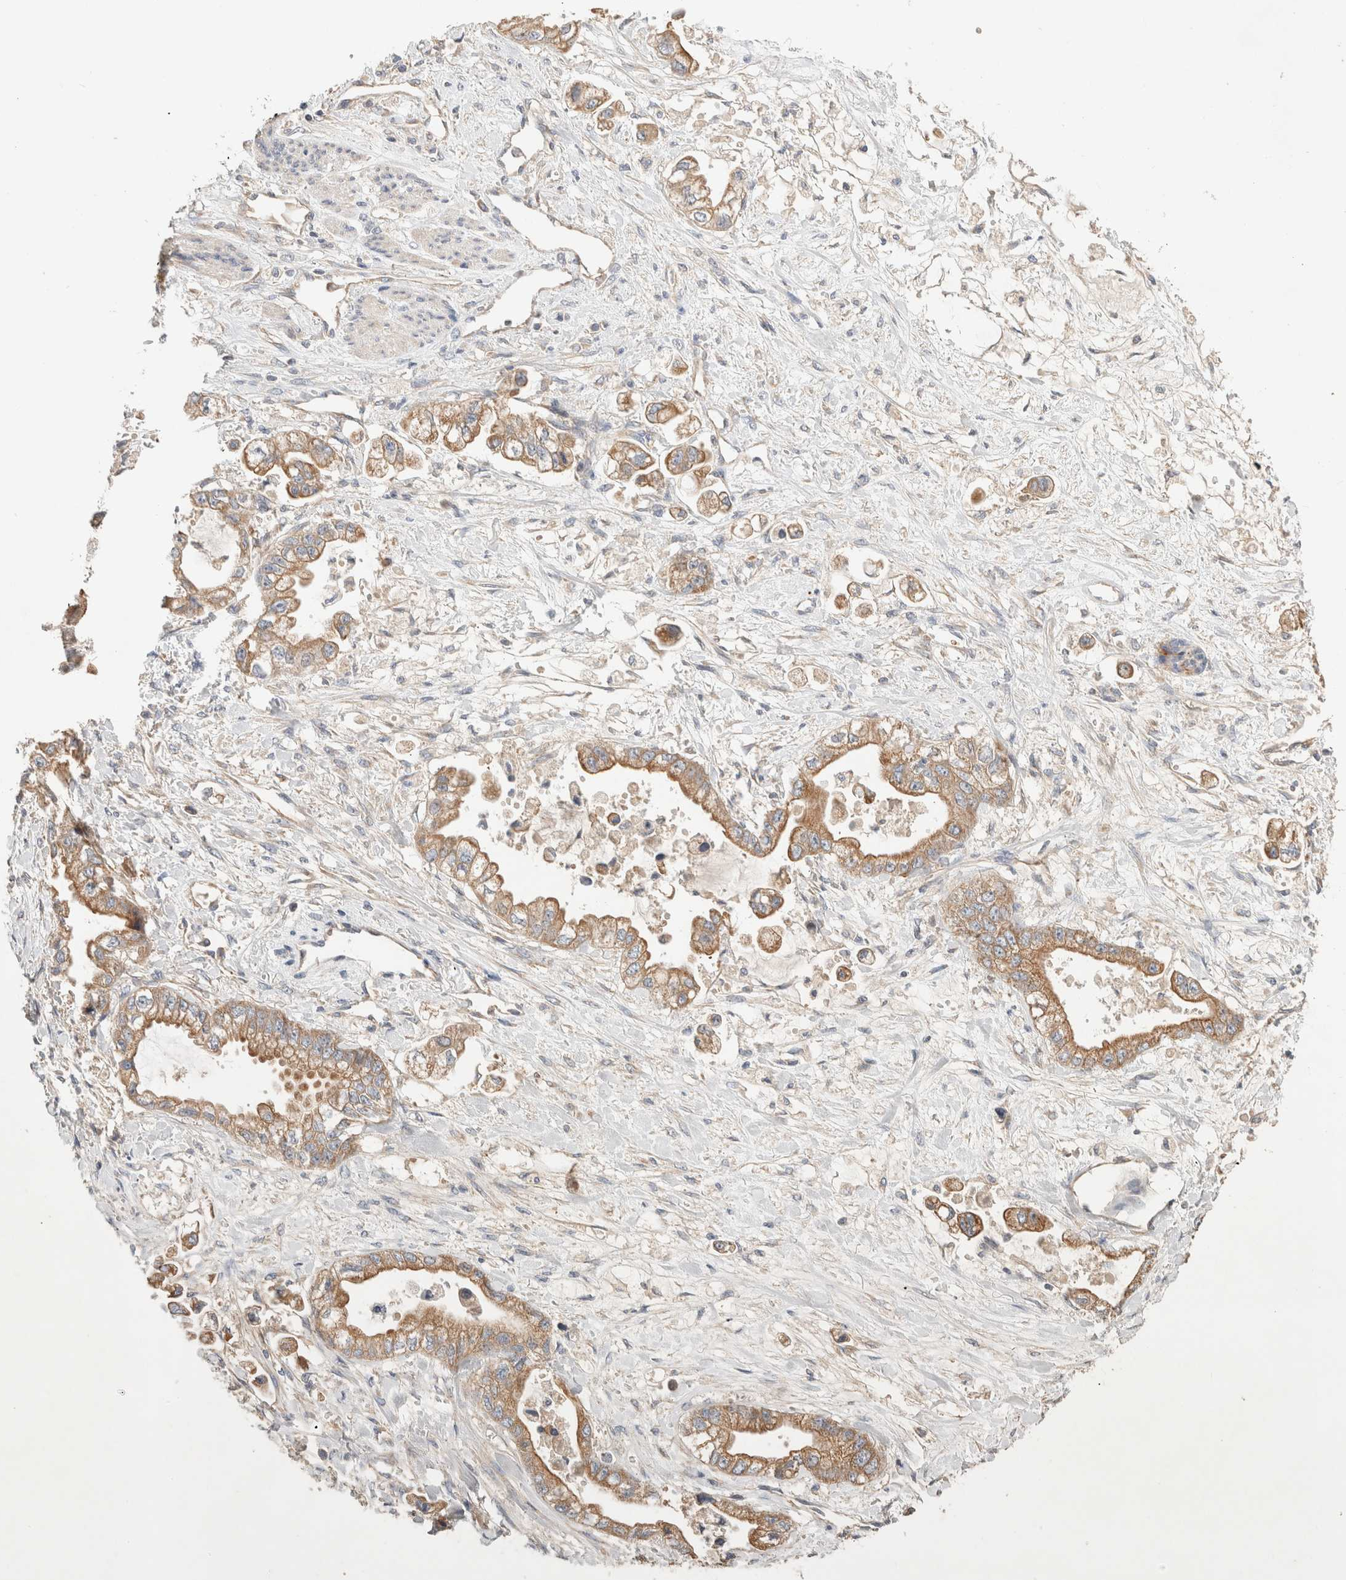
{"staining": {"intensity": "moderate", "quantity": ">75%", "location": "cytoplasmic/membranous"}, "tissue": "stomach cancer", "cell_type": "Tumor cells", "image_type": "cancer", "snomed": [{"axis": "morphology", "description": "Adenocarcinoma, NOS"}, {"axis": "topography", "description": "Stomach"}], "caption": "This image reveals stomach adenocarcinoma stained with immunohistochemistry (IHC) to label a protein in brown. The cytoplasmic/membranous of tumor cells show moderate positivity for the protein. Nuclei are counter-stained blue.", "gene": "B3GNTL1", "patient": {"sex": "male", "age": 62}}